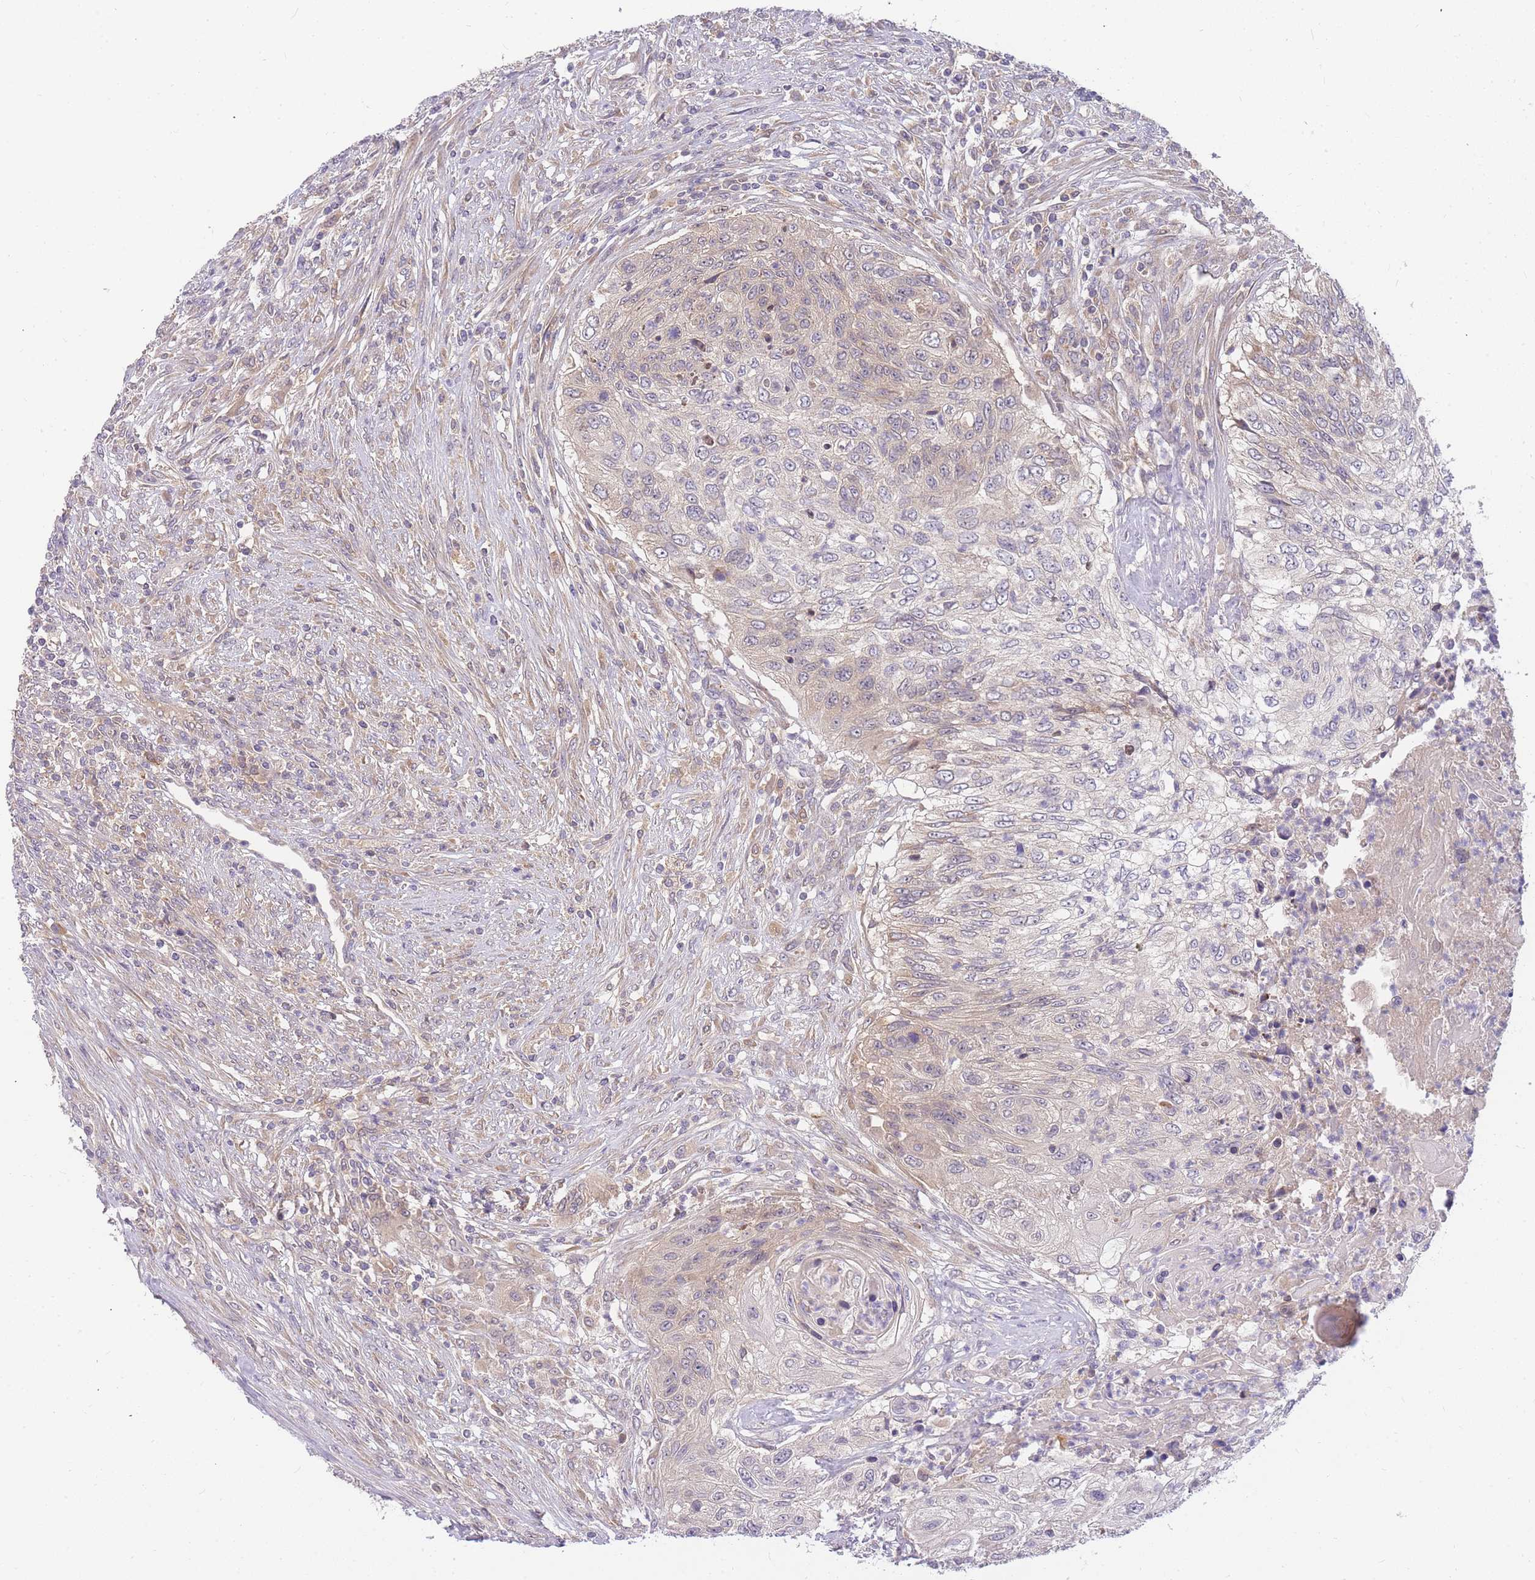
{"staining": {"intensity": "weak", "quantity": "<25%", "location": "cytoplasmic/membranous"}, "tissue": "urothelial cancer", "cell_type": "Tumor cells", "image_type": "cancer", "snomed": [{"axis": "morphology", "description": "Urothelial carcinoma, High grade"}, {"axis": "topography", "description": "Urinary bladder"}], "caption": "High-grade urothelial carcinoma stained for a protein using IHC demonstrates no expression tumor cells.", "gene": "ZNF577", "patient": {"sex": "female", "age": 60}}